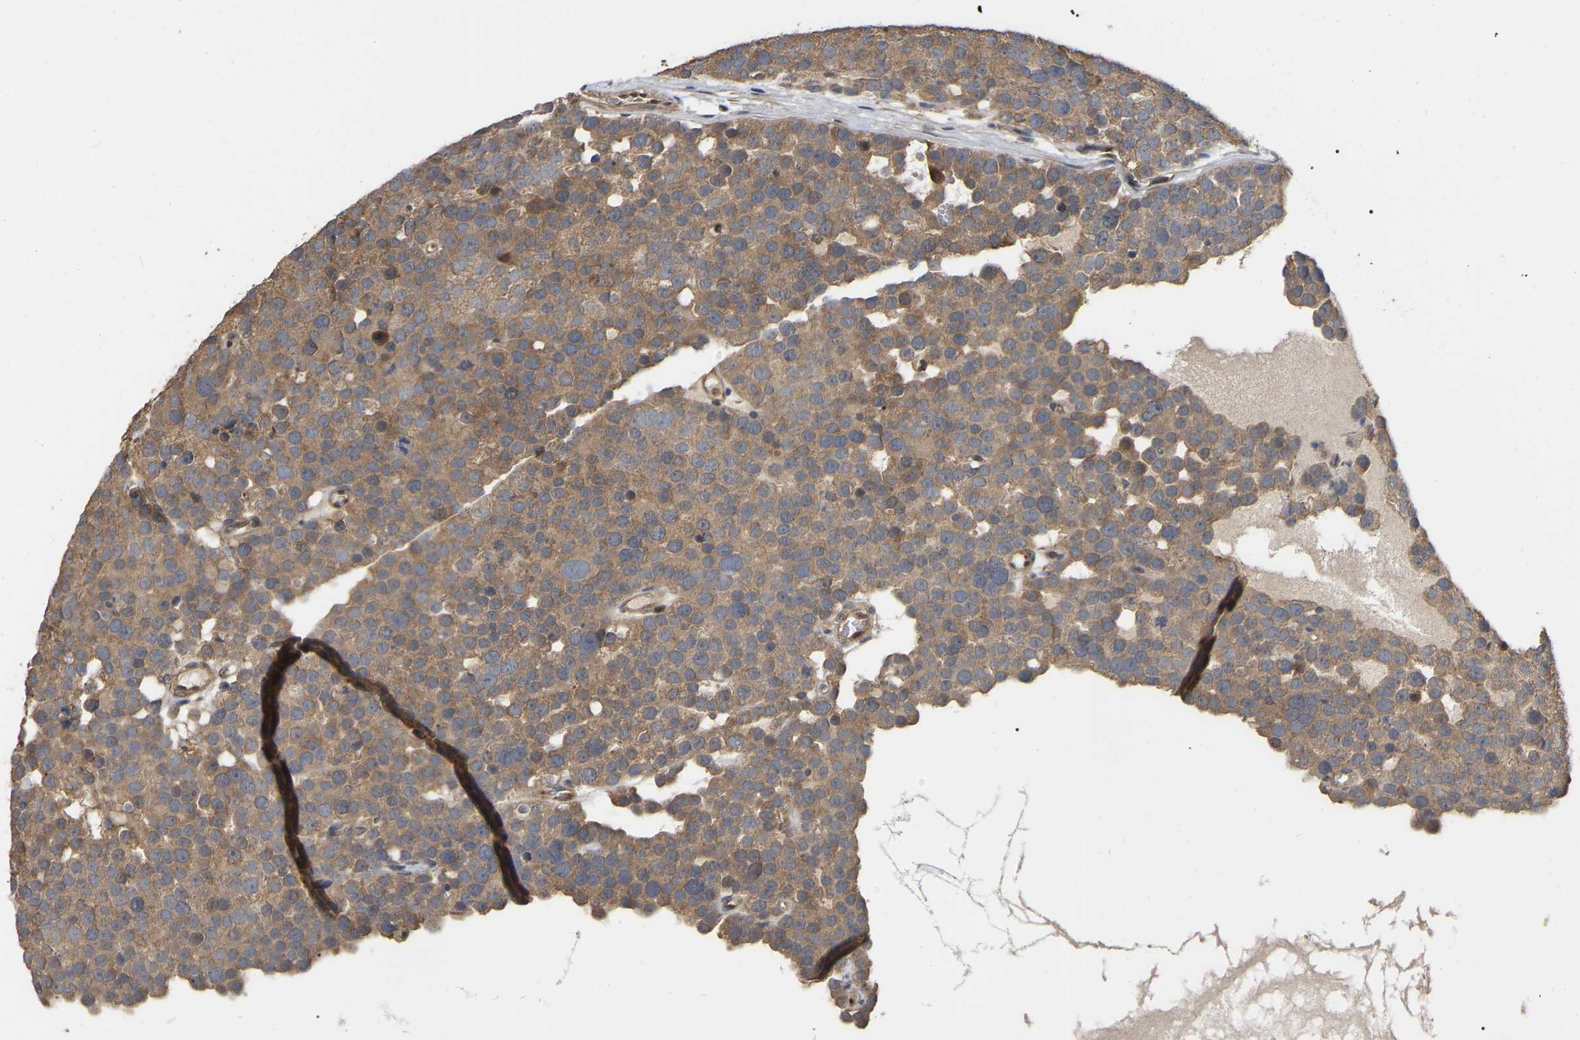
{"staining": {"intensity": "moderate", "quantity": ">75%", "location": "cytoplasmic/membranous"}, "tissue": "testis cancer", "cell_type": "Tumor cells", "image_type": "cancer", "snomed": [{"axis": "morphology", "description": "Seminoma, NOS"}, {"axis": "topography", "description": "Testis"}], "caption": "A medium amount of moderate cytoplasmic/membranous positivity is seen in approximately >75% of tumor cells in testis cancer (seminoma) tissue.", "gene": "FAM219A", "patient": {"sex": "male", "age": 71}}